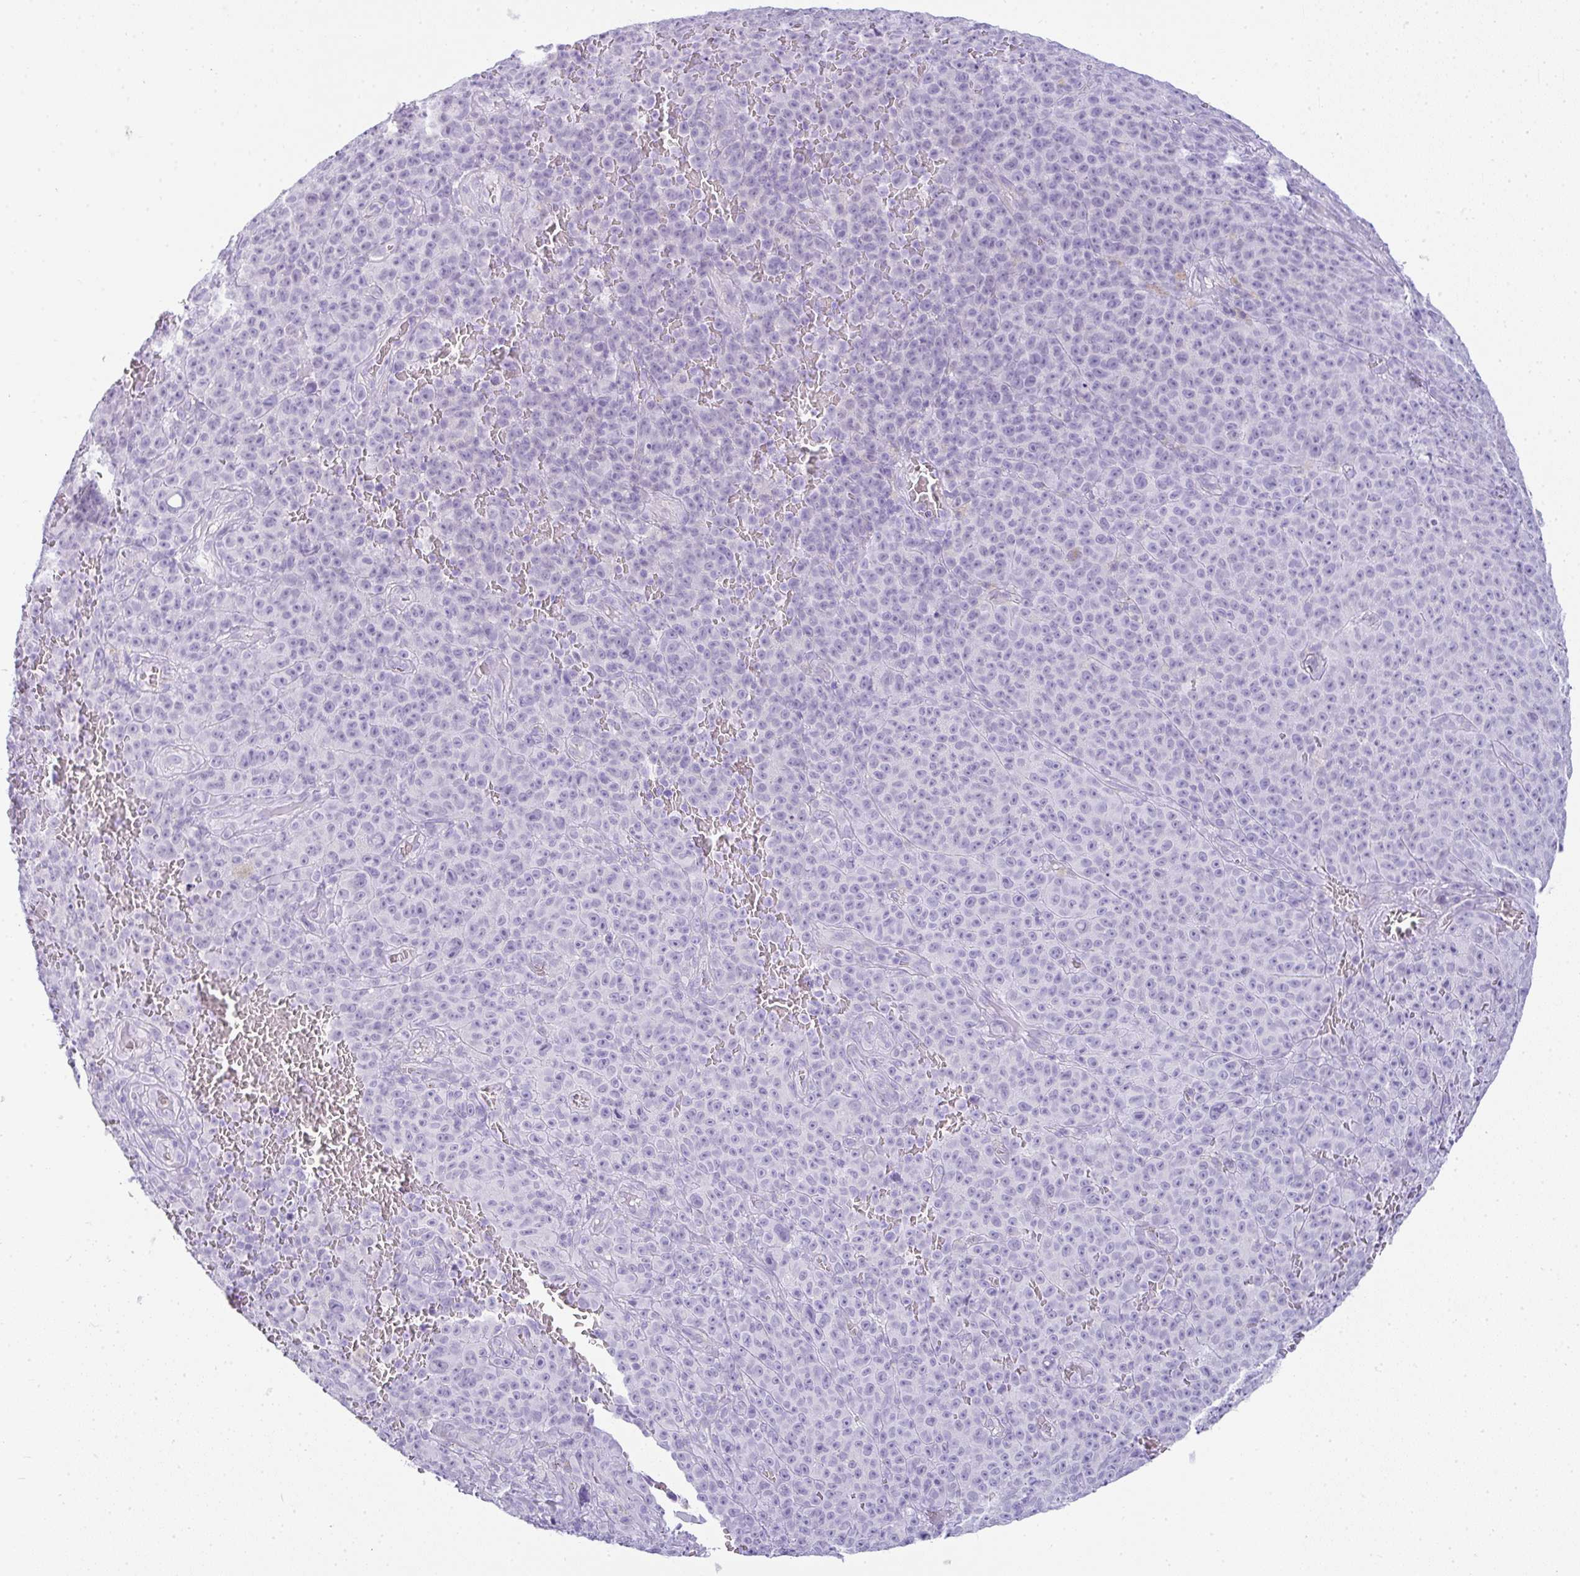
{"staining": {"intensity": "negative", "quantity": "none", "location": "none"}, "tissue": "melanoma", "cell_type": "Tumor cells", "image_type": "cancer", "snomed": [{"axis": "morphology", "description": "Malignant melanoma, NOS"}, {"axis": "topography", "description": "Skin"}], "caption": "Tumor cells show no significant protein staining in malignant melanoma.", "gene": "RASL10A", "patient": {"sex": "female", "age": 82}}